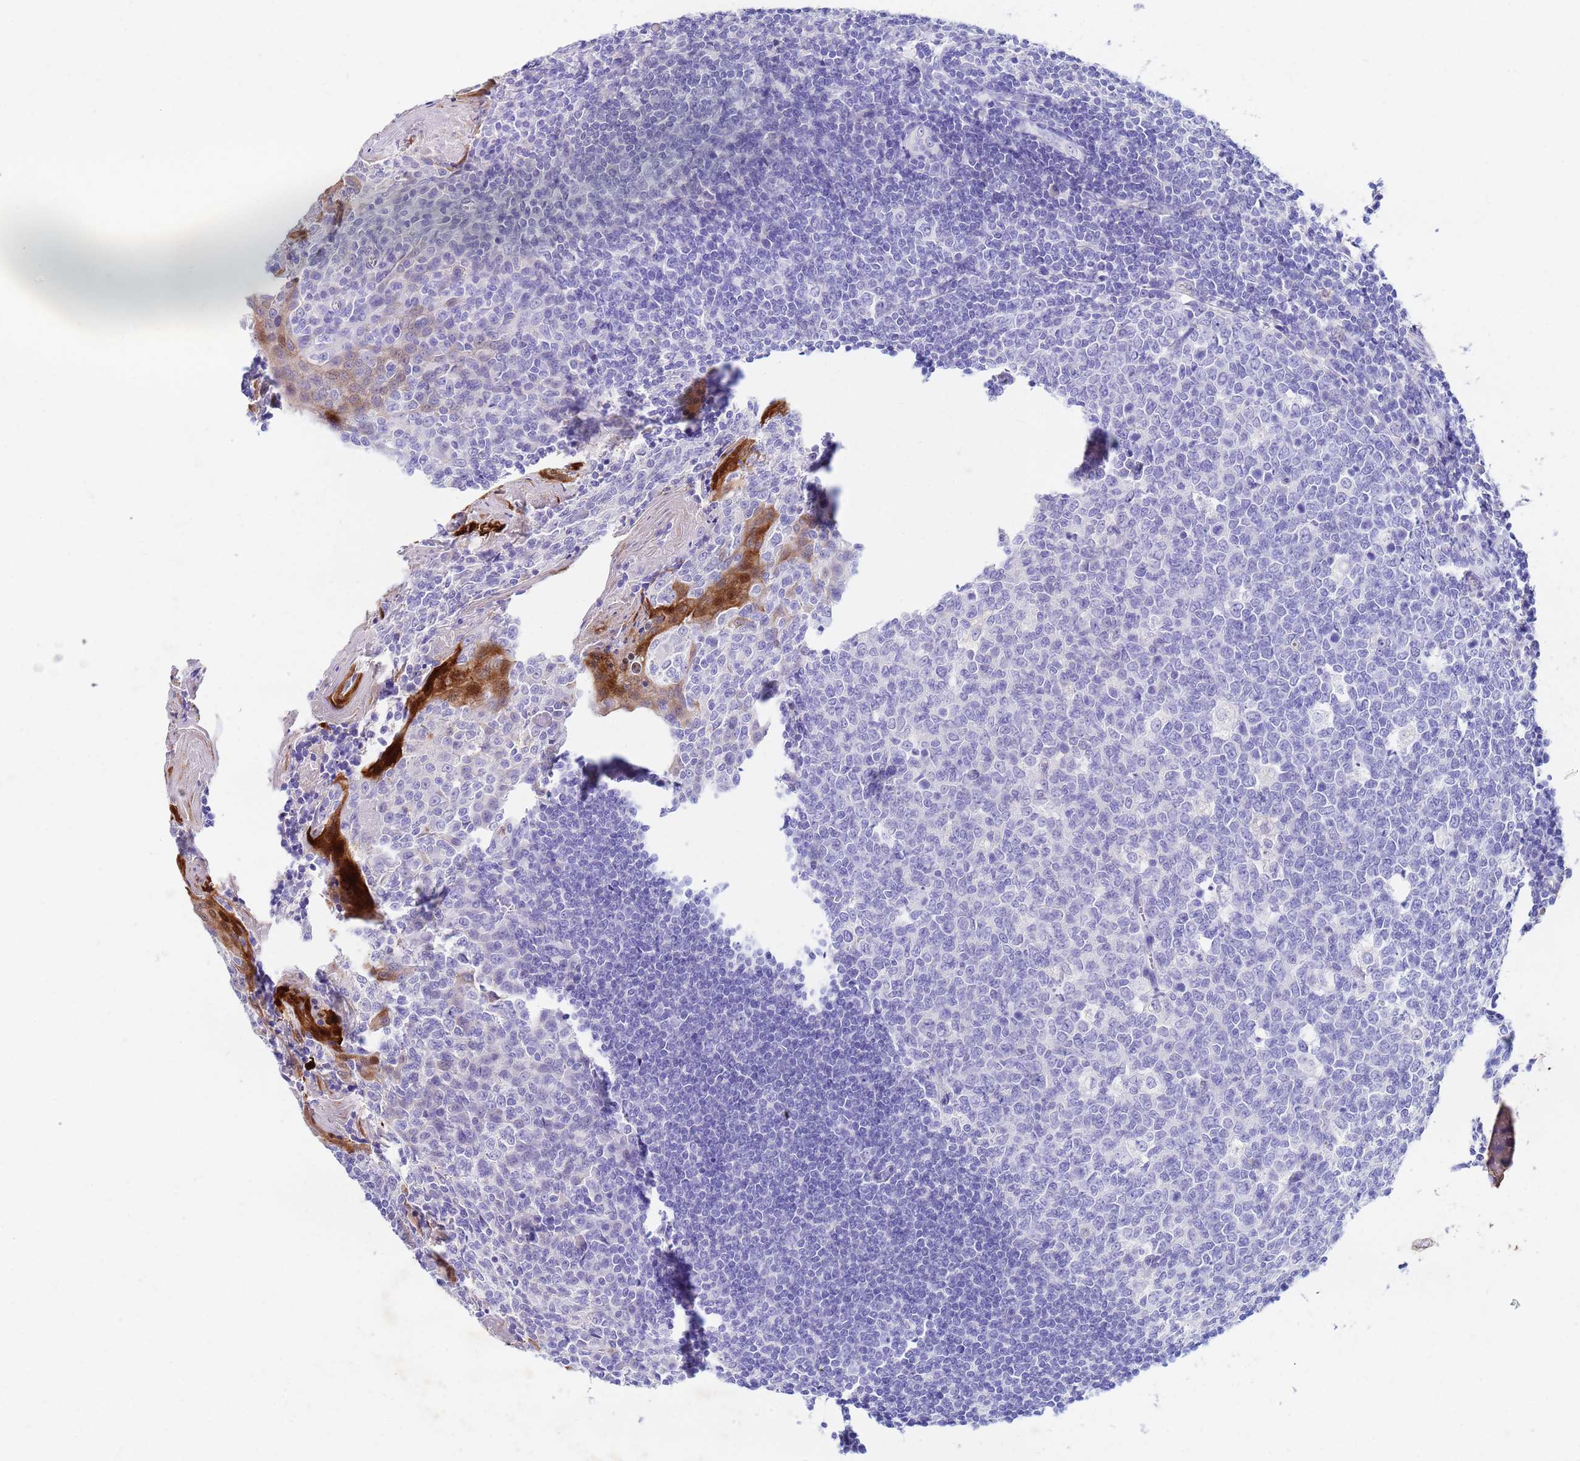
{"staining": {"intensity": "negative", "quantity": "none", "location": "none"}, "tissue": "tonsil", "cell_type": "Germinal center cells", "image_type": "normal", "snomed": [{"axis": "morphology", "description": "Normal tissue, NOS"}, {"axis": "topography", "description": "Tonsil"}], "caption": "This histopathology image is of normal tonsil stained with immunohistochemistry to label a protein in brown with the nuclei are counter-stained blue. There is no positivity in germinal center cells.", "gene": "CSTB", "patient": {"sex": "male", "age": 27}}